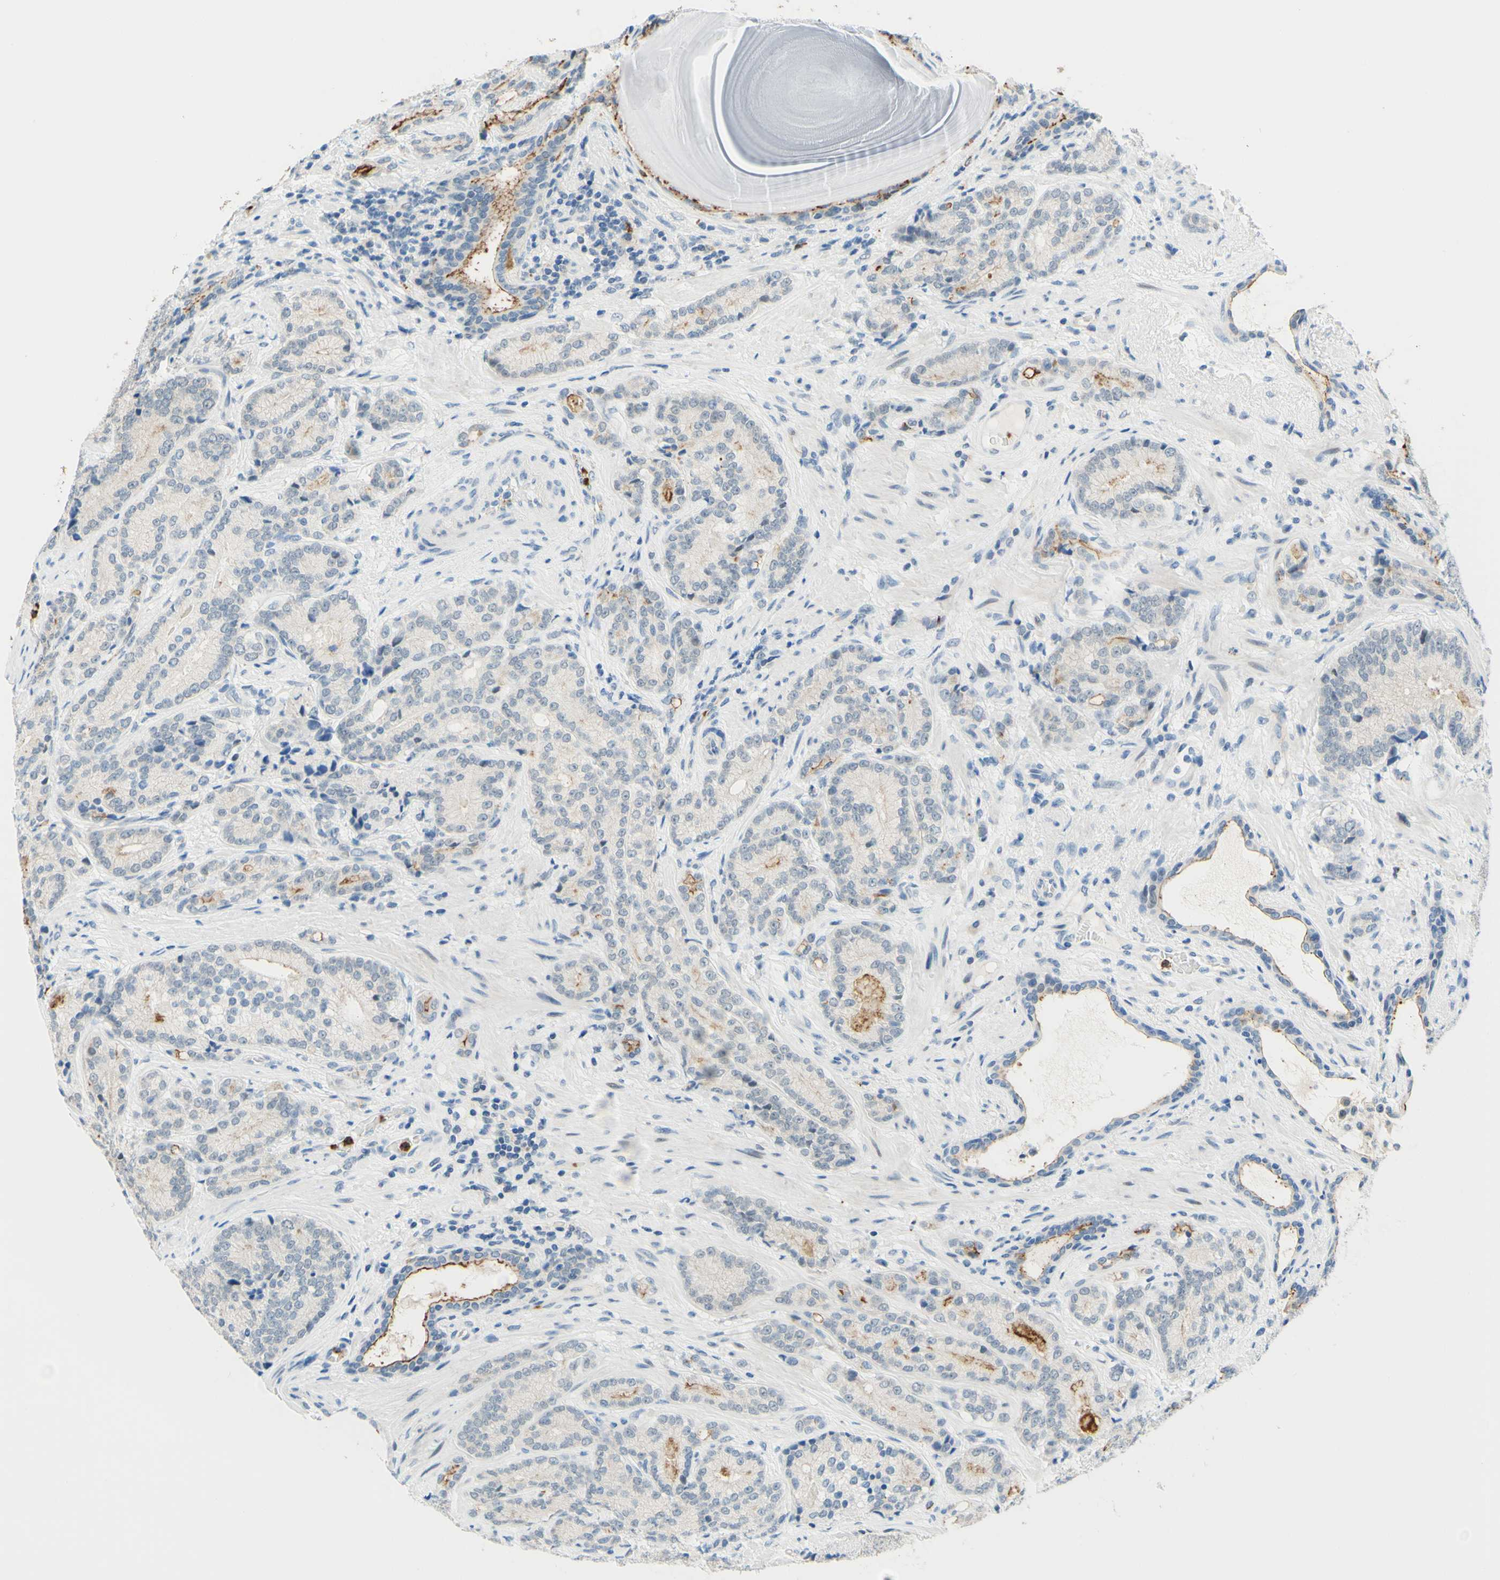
{"staining": {"intensity": "negative", "quantity": "none", "location": "none"}, "tissue": "prostate cancer", "cell_type": "Tumor cells", "image_type": "cancer", "snomed": [{"axis": "morphology", "description": "Adenocarcinoma, High grade"}, {"axis": "topography", "description": "Prostate"}], "caption": "An image of prostate cancer (high-grade adenocarcinoma) stained for a protein reveals no brown staining in tumor cells.", "gene": "TREM2", "patient": {"sex": "male", "age": 61}}